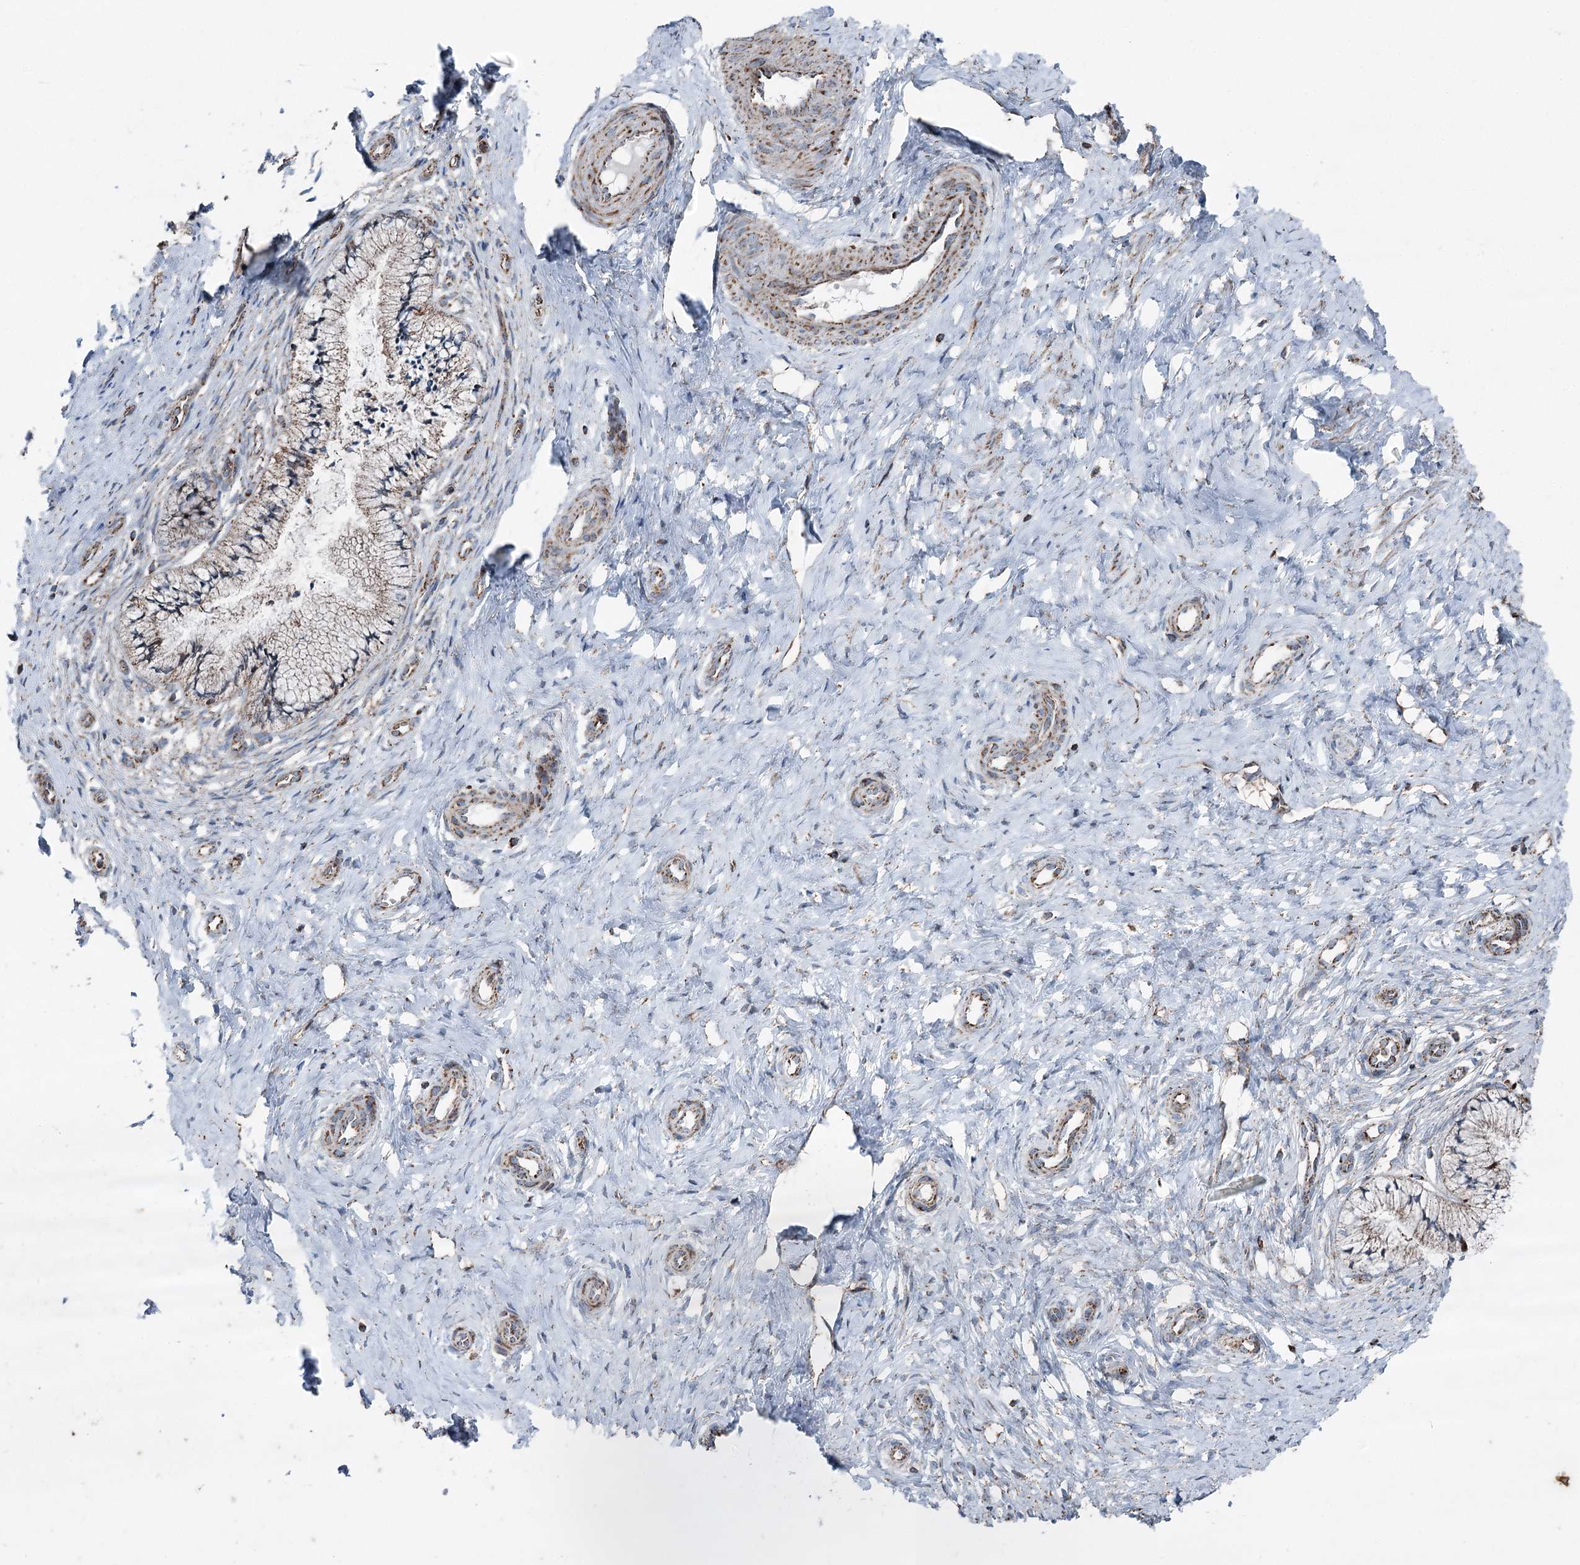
{"staining": {"intensity": "strong", "quantity": ">75%", "location": "cytoplasmic/membranous"}, "tissue": "cervix", "cell_type": "Glandular cells", "image_type": "normal", "snomed": [{"axis": "morphology", "description": "Normal tissue, NOS"}, {"axis": "topography", "description": "Cervix"}], "caption": "A high amount of strong cytoplasmic/membranous staining is appreciated in about >75% of glandular cells in benign cervix.", "gene": "UCN3", "patient": {"sex": "female", "age": 36}}